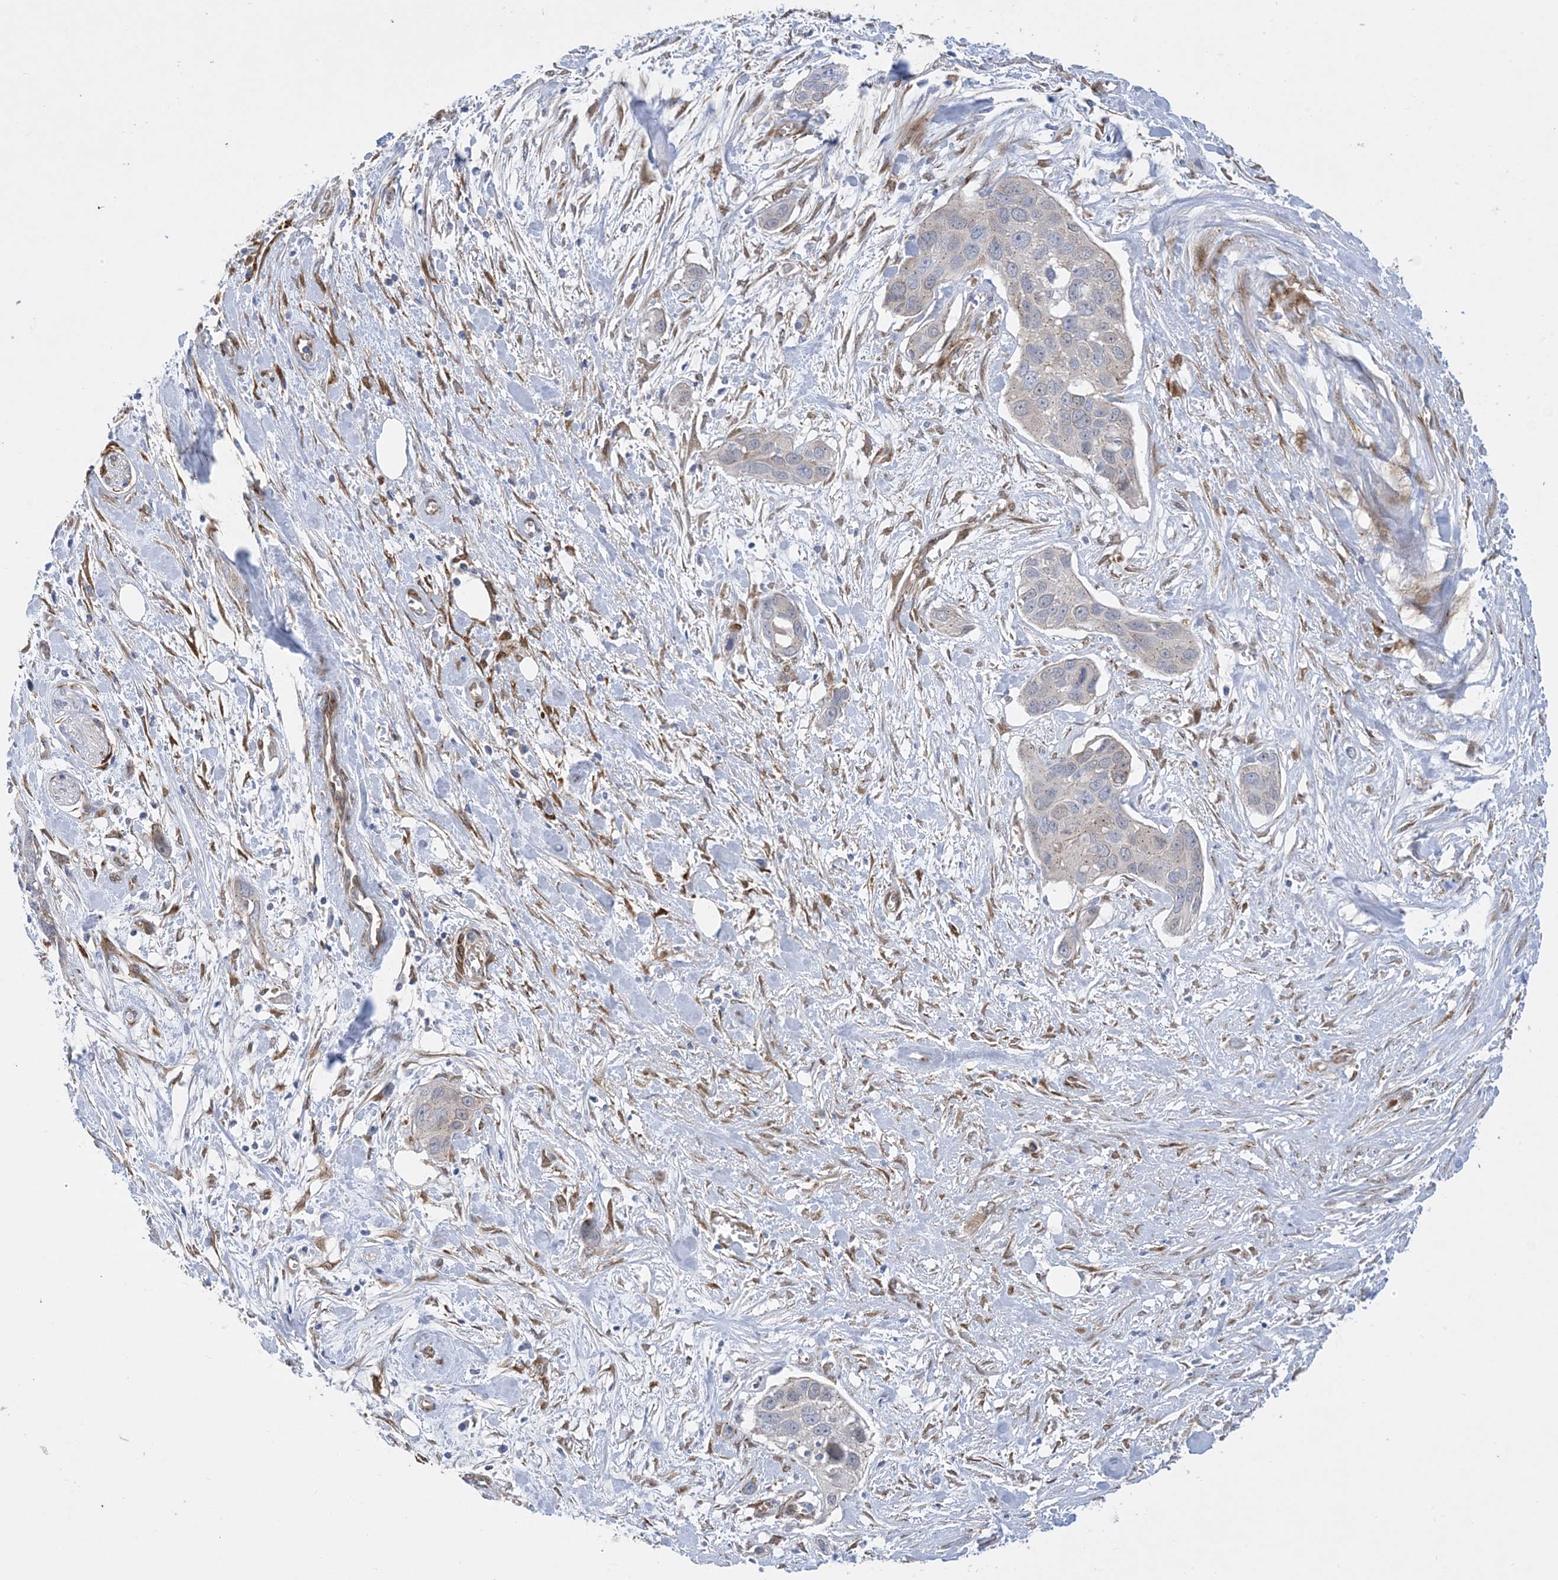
{"staining": {"intensity": "weak", "quantity": "<25%", "location": "cytoplasmic/membranous"}, "tissue": "pancreatic cancer", "cell_type": "Tumor cells", "image_type": "cancer", "snomed": [{"axis": "morphology", "description": "Adenocarcinoma, NOS"}, {"axis": "topography", "description": "Pancreas"}], "caption": "Tumor cells are negative for protein expression in human pancreatic adenocarcinoma.", "gene": "RBMS3", "patient": {"sex": "female", "age": 60}}